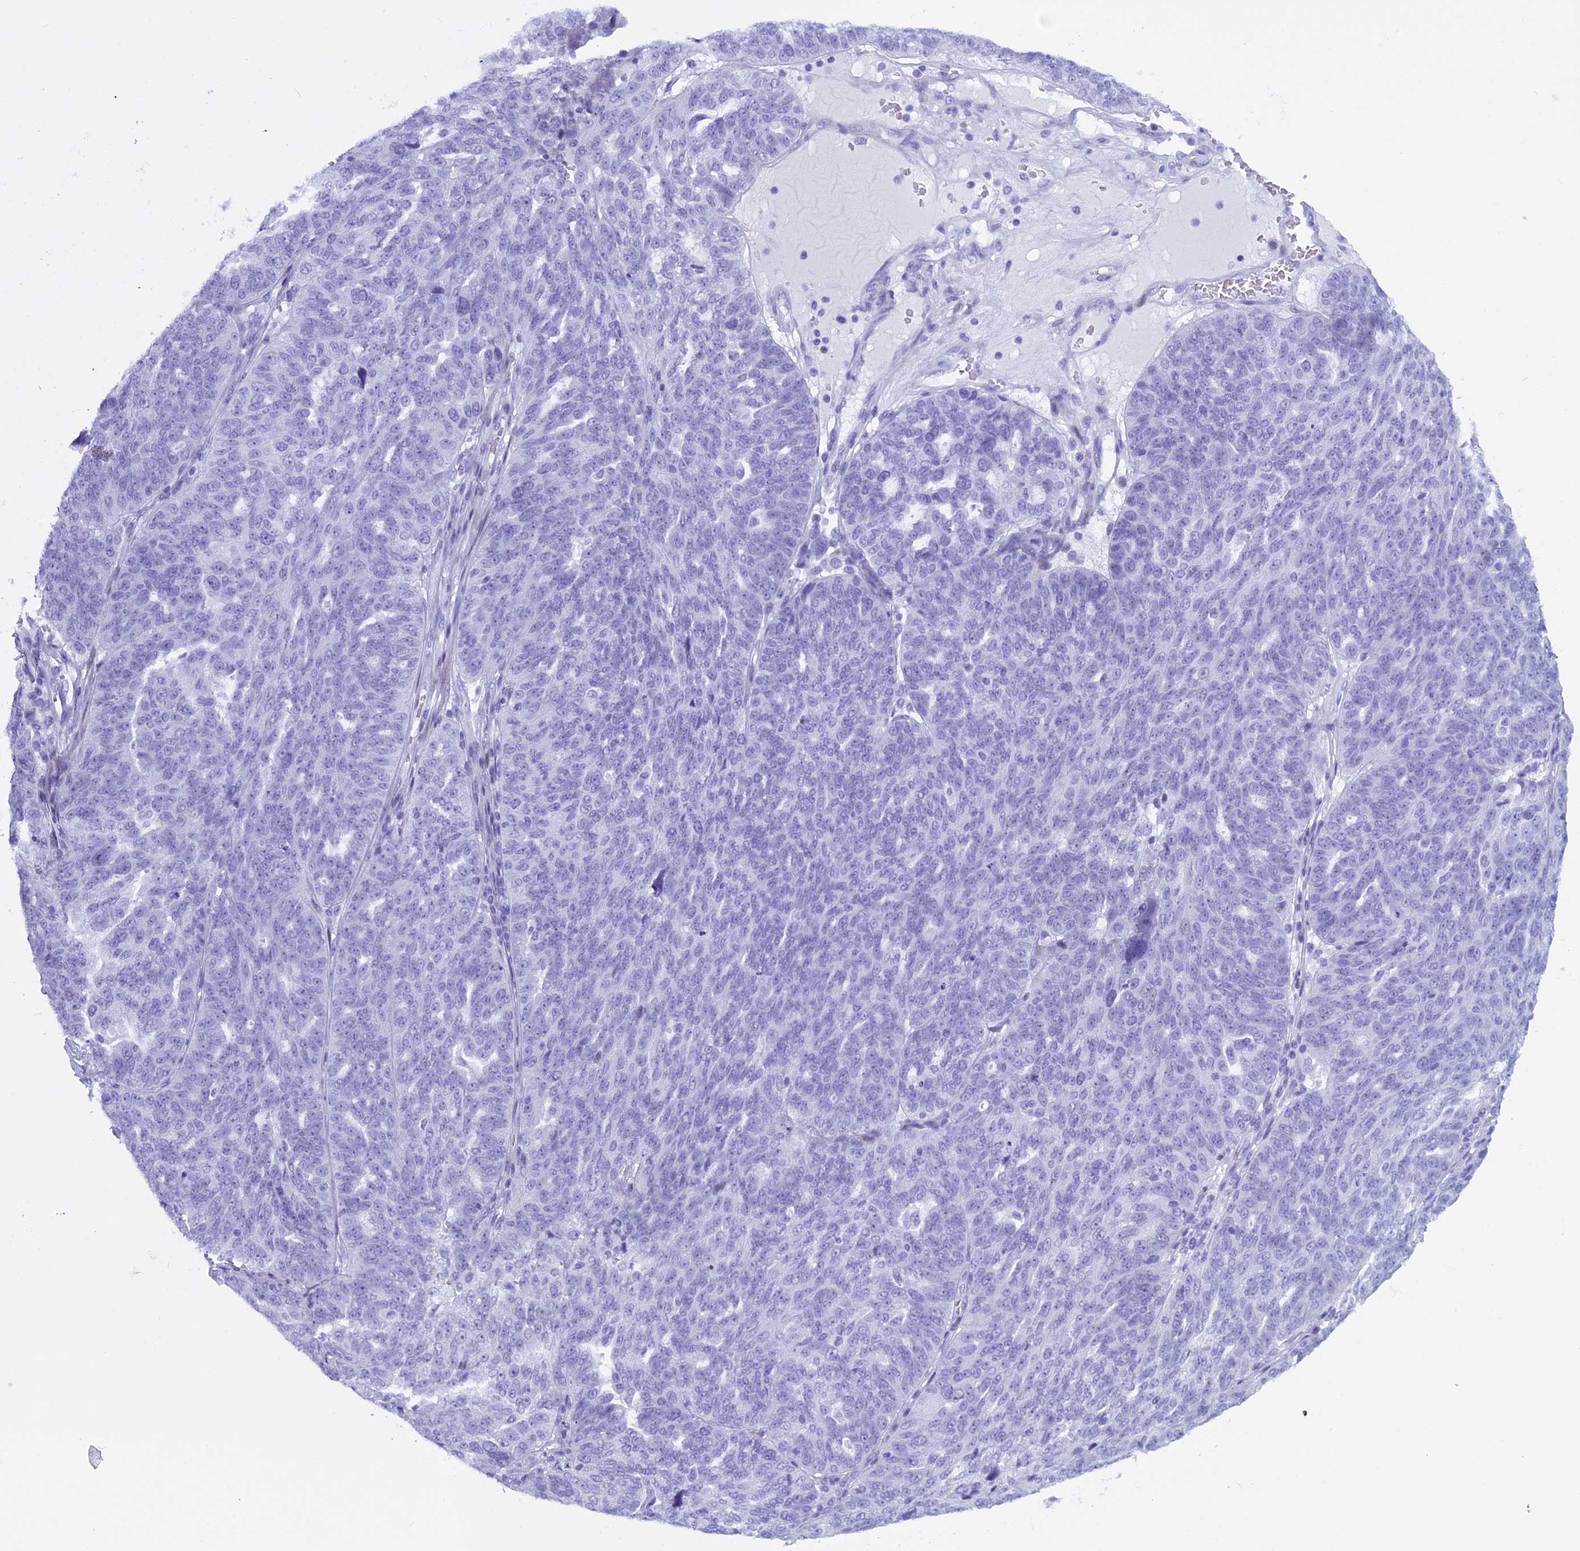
{"staining": {"intensity": "negative", "quantity": "none", "location": "none"}, "tissue": "ovarian cancer", "cell_type": "Tumor cells", "image_type": "cancer", "snomed": [{"axis": "morphology", "description": "Cystadenocarcinoma, serous, NOS"}, {"axis": "topography", "description": "Ovary"}], "caption": "Human ovarian serous cystadenocarcinoma stained for a protein using IHC displays no expression in tumor cells.", "gene": "KCTD21", "patient": {"sex": "female", "age": 59}}